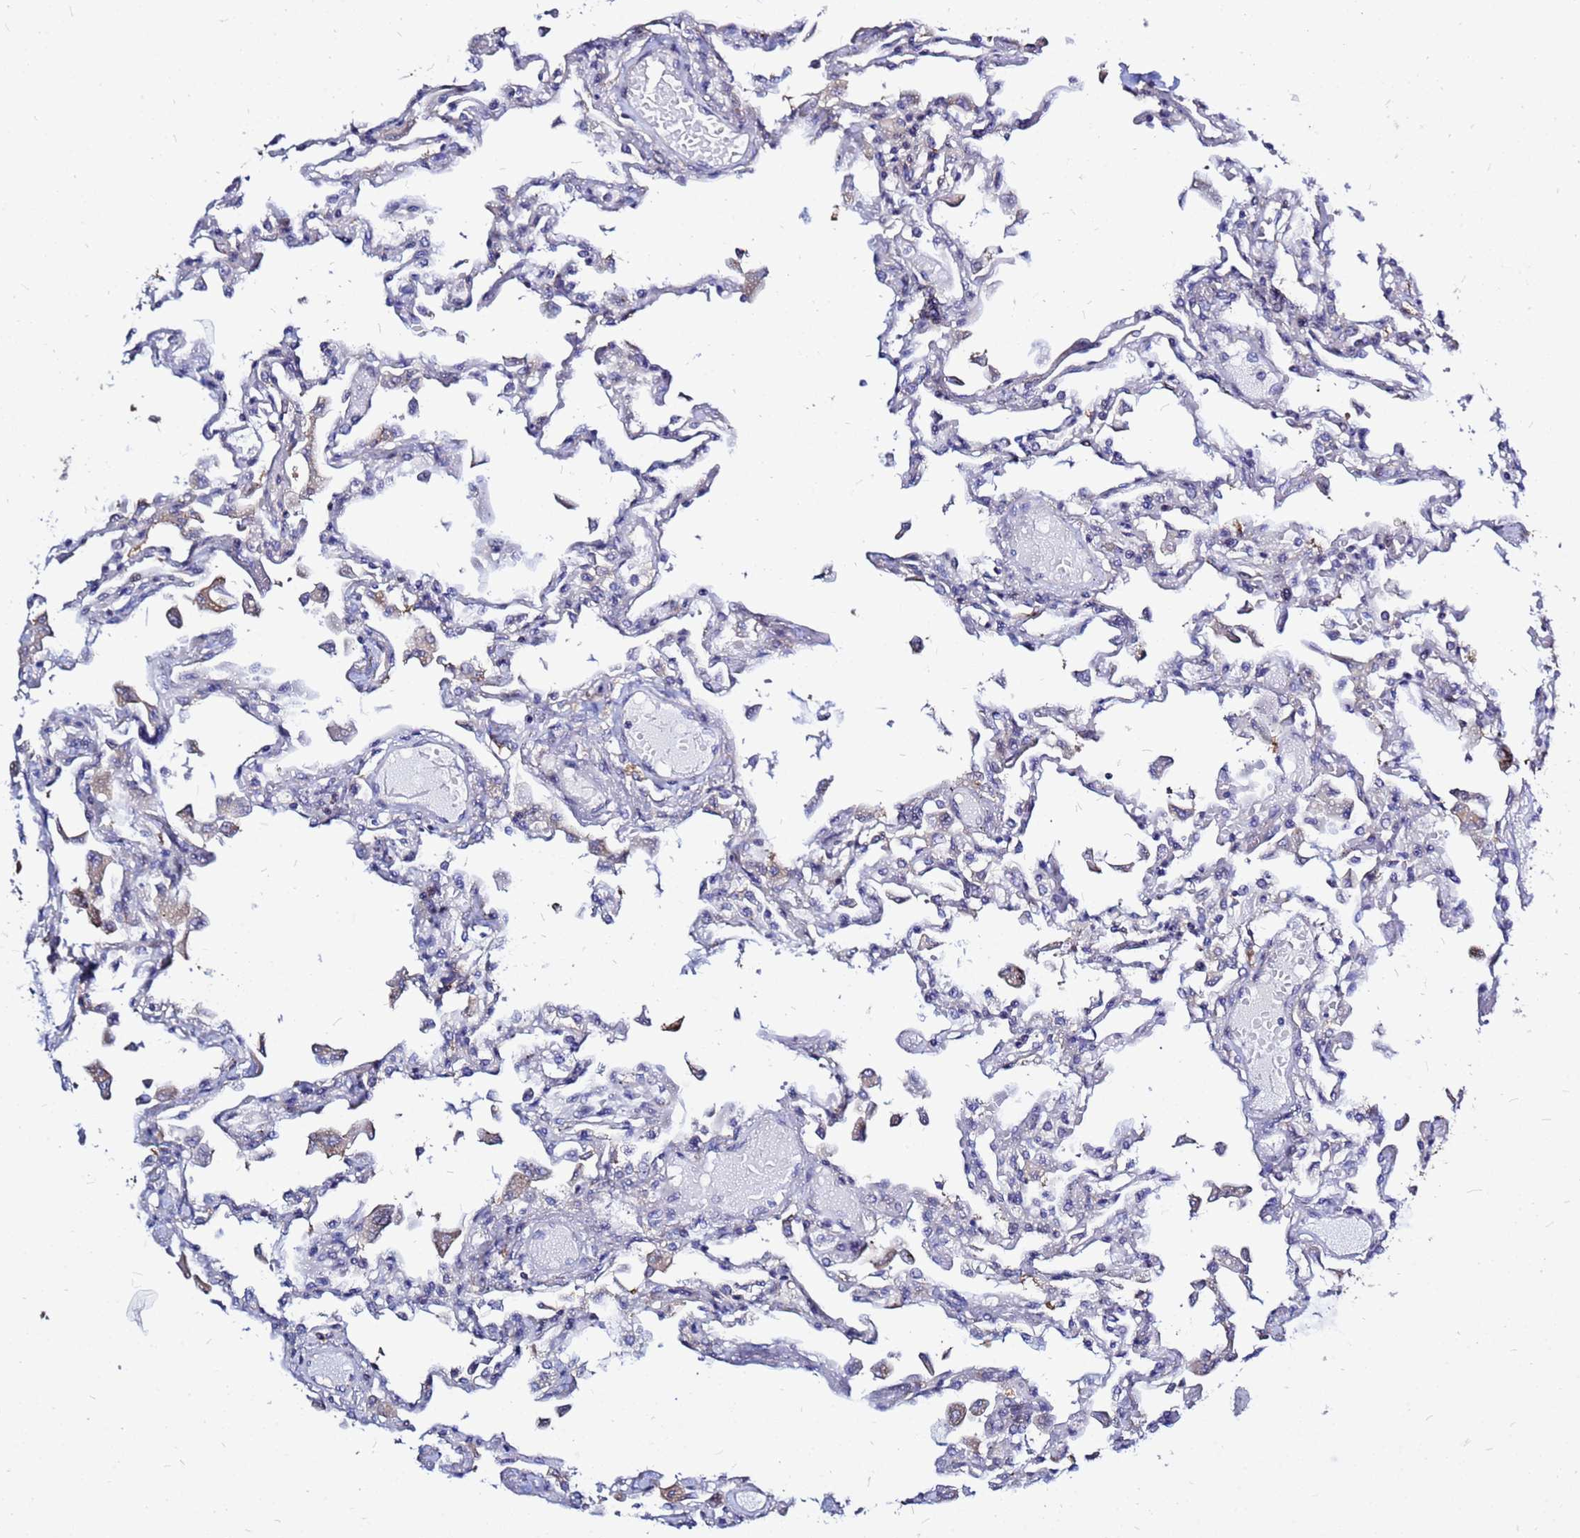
{"staining": {"intensity": "weak", "quantity": "<25%", "location": "cytoplasmic/membranous"}, "tissue": "lung", "cell_type": "Alveolar cells", "image_type": "normal", "snomed": [{"axis": "morphology", "description": "Normal tissue, NOS"}, {"axis": "topography", "description": "Bronchus"}, {"axis": "topography", "description": "Lung"}], "caption": "Image shows no protein expression in alveolar cells of unremarkable lung.", "gene": "MOB2", "patient": {"sex": "female", "age": 49}}